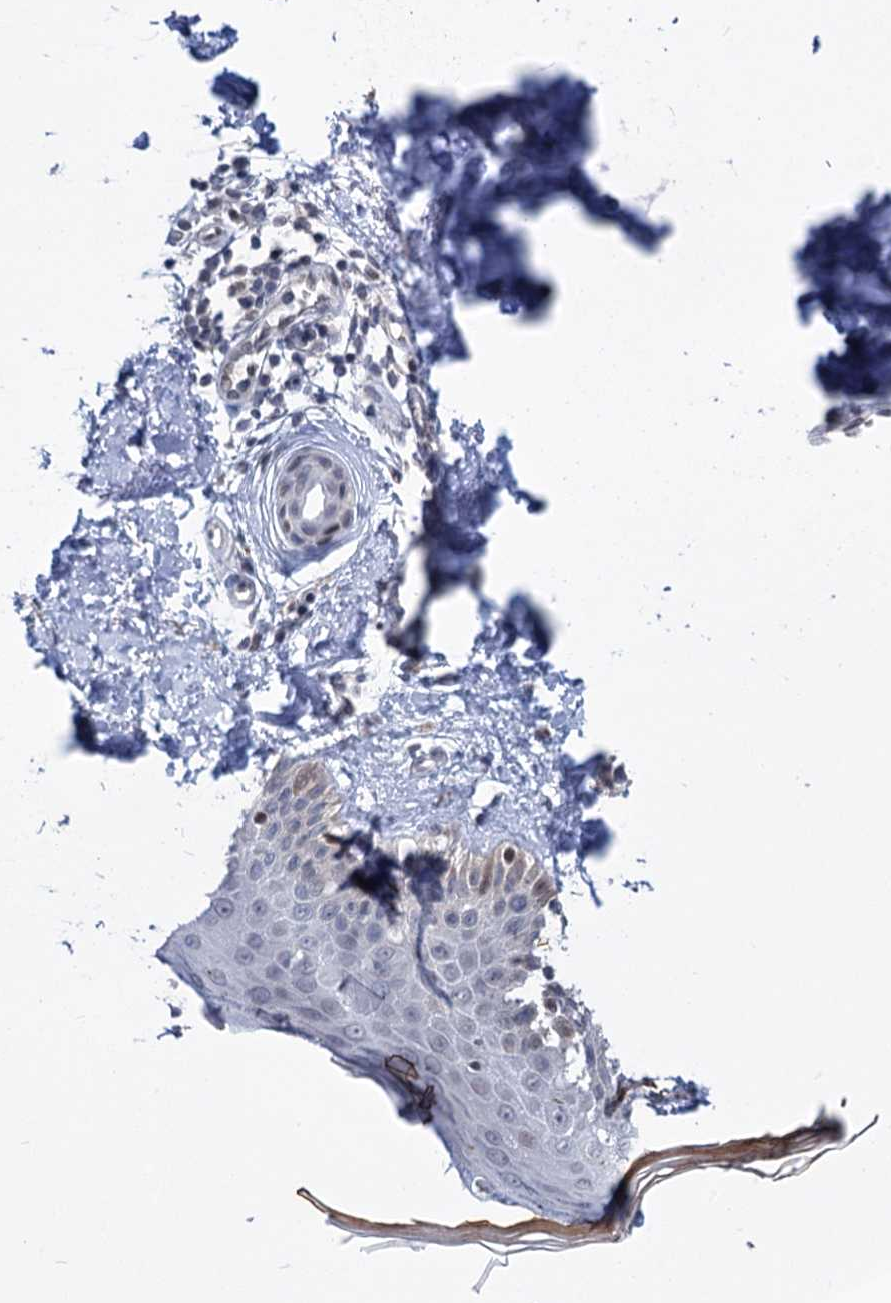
{"staining": {"intensity": "weak", "quantity": ">75%", "location": "cytoplasmic/membranous"}, "tissue": "skin", "cell_type": "Fibroblasts", "image_type": "normal", "snomed": [{"axis": "morphology", "description": "Normal tissue, NOS"}, {"axis": "topography", "description": "Skin"}], "caption": "This image reveals IHC staining of unremarkable skin, with low weak cytoplasmic/membranous staining in about >75% of fibroblasts.", "gene": "MON2", "patient": {"sex": "male", "age": 52}}